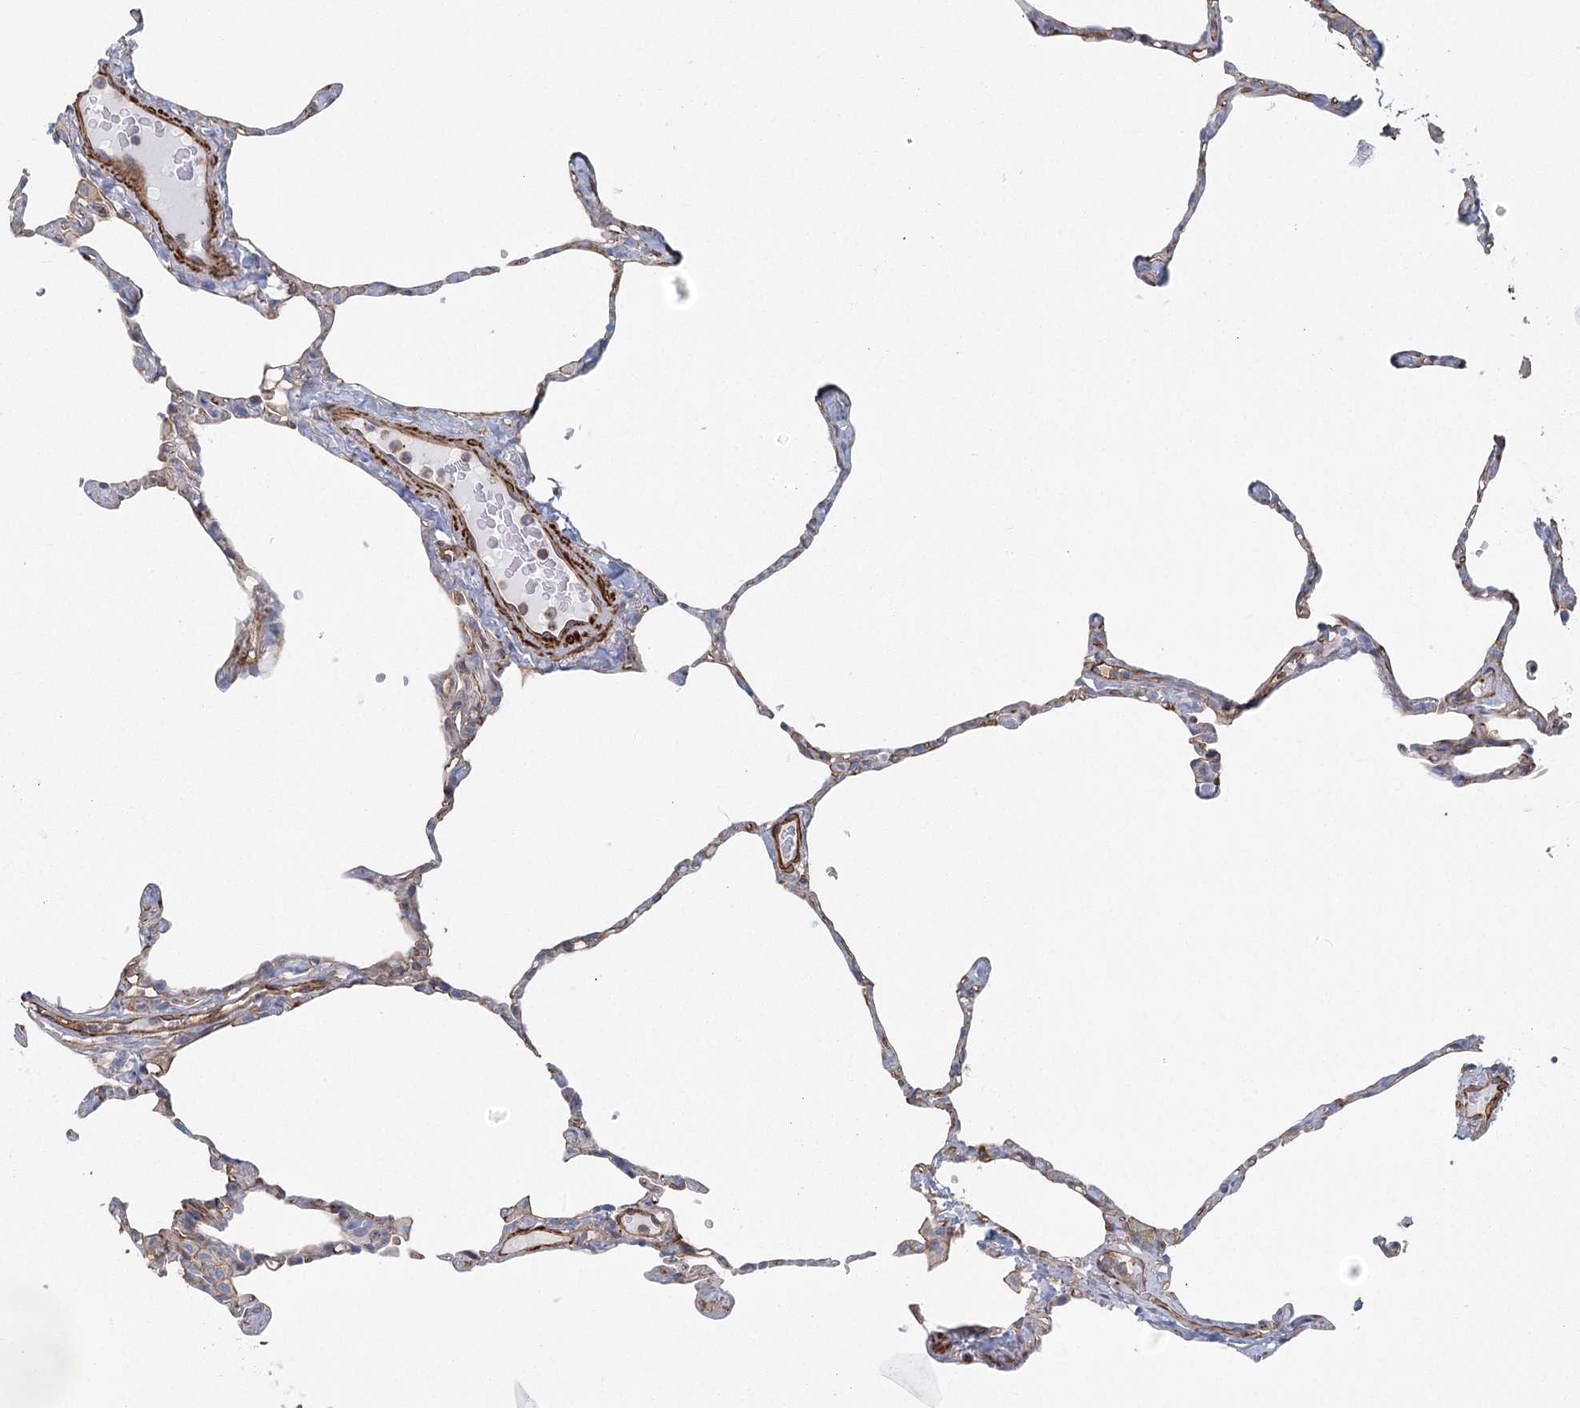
{"staining": {"intensity": "negative", "quantity": "none", "location": "none"}, "tissue": "lung", "cell_type": "Alveolar cells", "image_type": "normal", "snomed": [{"axis": "morphology", "description": "Normal tissue, NOS"}, {"axis": "topography", "description": "Lung"}], "caption": "High power microscopy micrograph of an IHC histopathology image of benign lung, revealing no significant expression in alveolar cells.", "gene": "IFT46", "patient": {"sex": "male", "age": 65}}